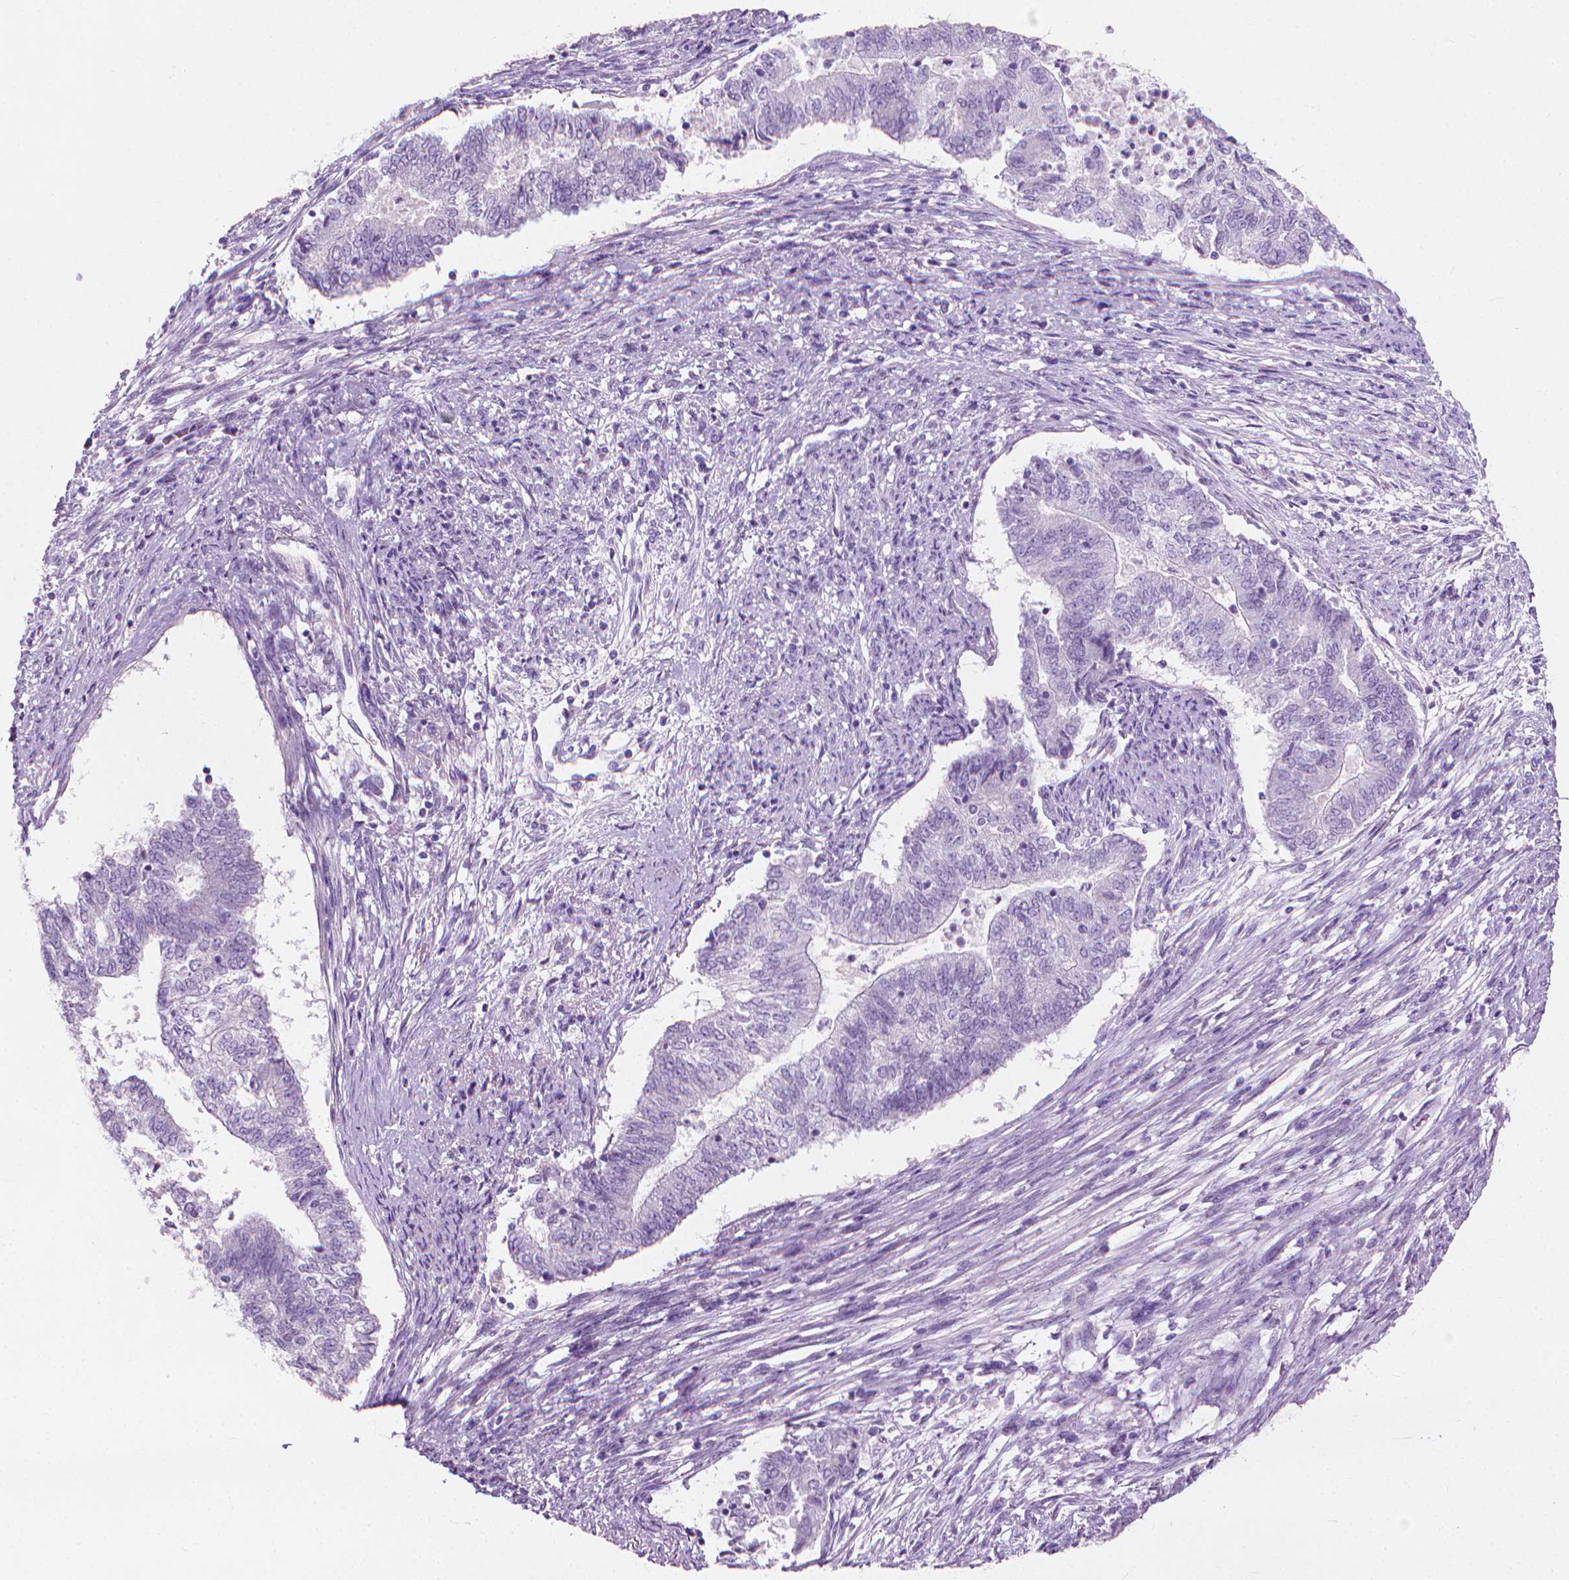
{"staining": {"intensity": "negative", "quantity": "none", "location": "none"}, "tissue": "endometrial cancer", "cell_type": "Tumor cells", "image_type": "cancer", "snomed": [{"axis": "morphology", "description": "Adenocarcinoma, NOS"}, {"axis": "topography", "description": "Endometrium"}], "caption": "Protein analysis of adenocarcinoma (endometrial) shows no significant staining in tumor cells.", "gene": "KRT73", "patient": {"sex": "female", "age": 65}}